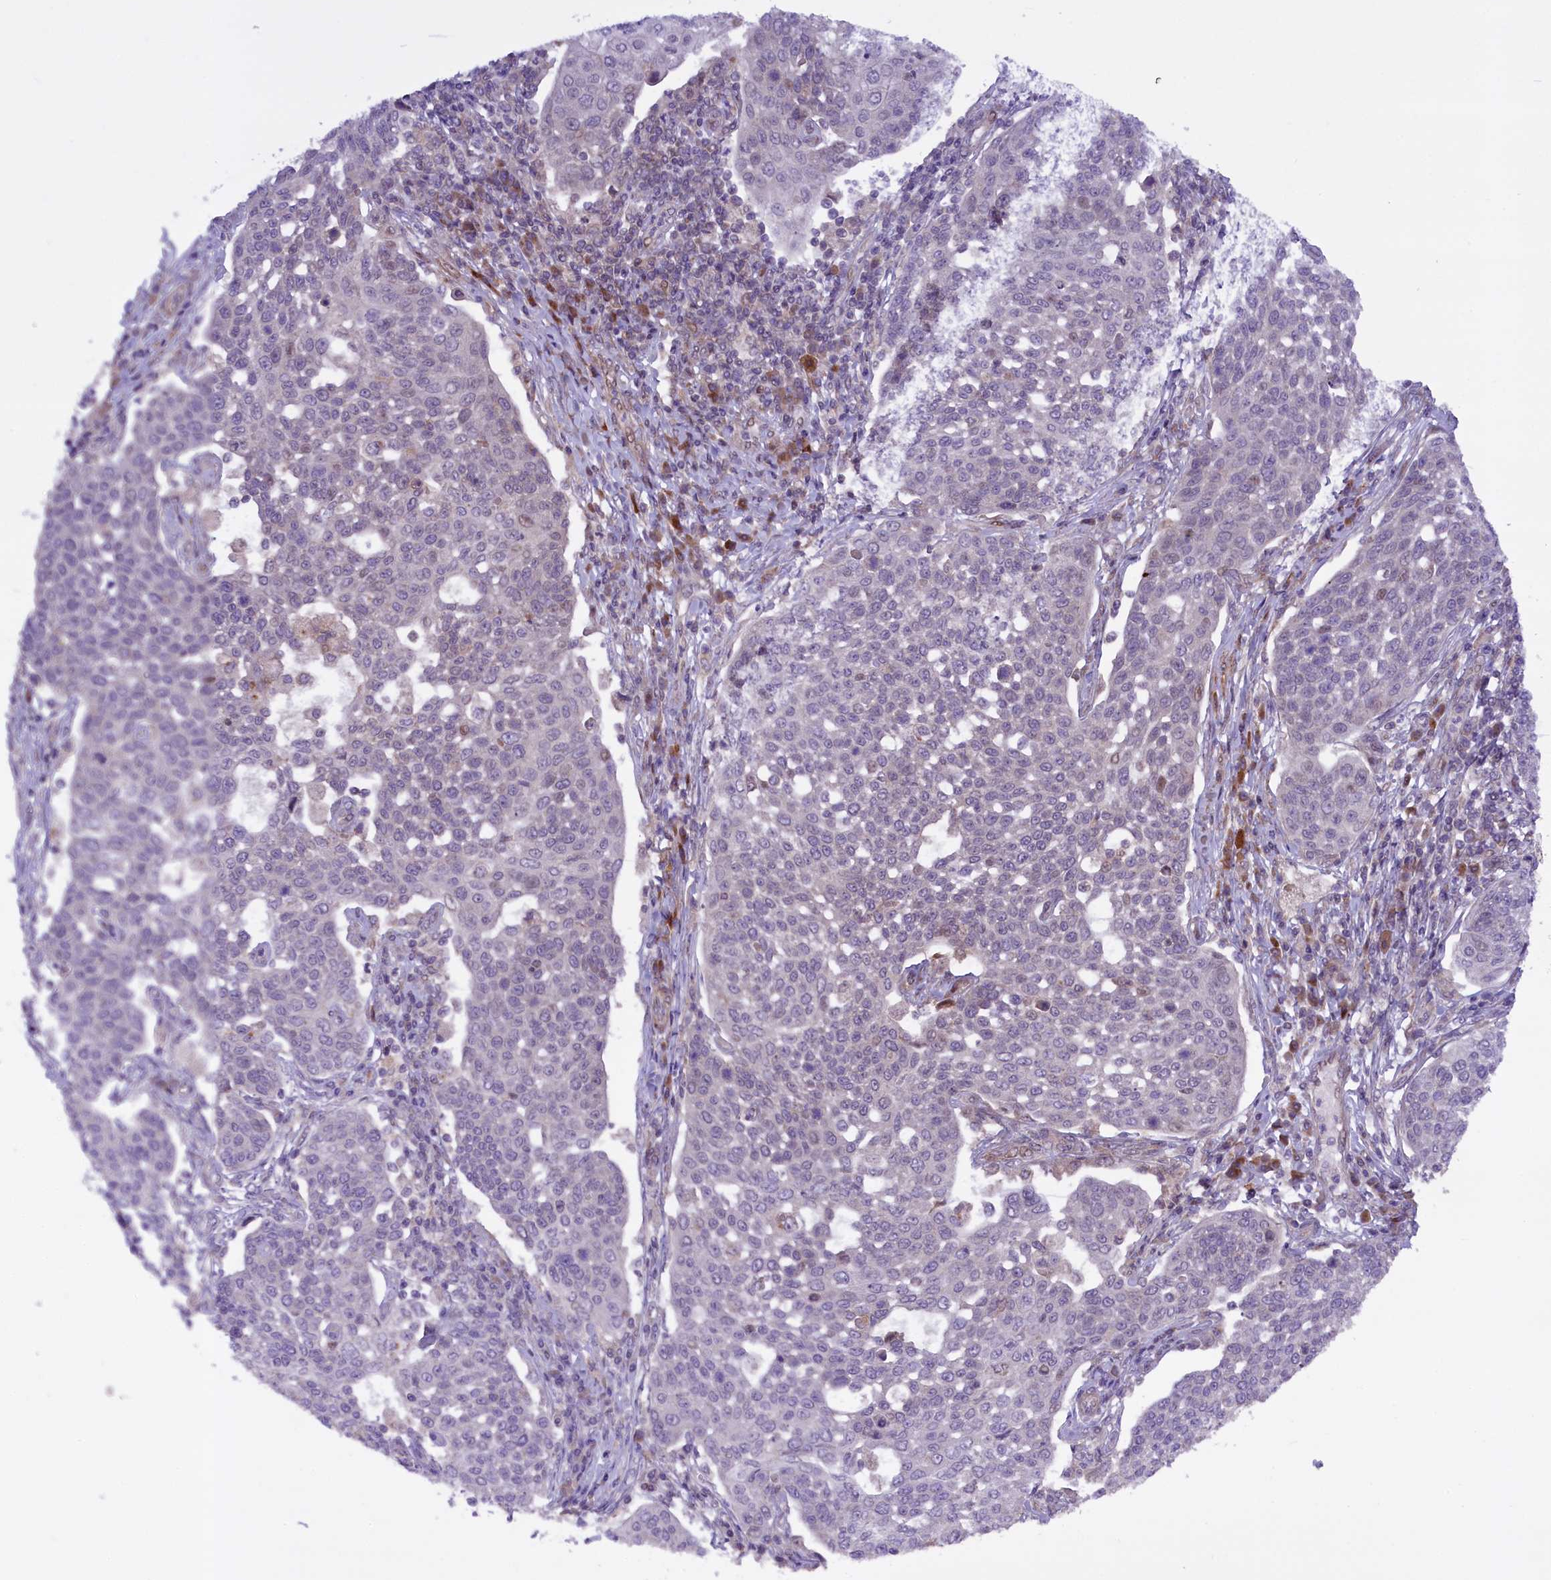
{"staining": {"intensity": "negative", "quantity": "none", "location": "none"}, "tissue": "cervical cancer", "cell_type": "Tumor cells", "image_type": "cancer", "snomed": [{"axis": "morphology", "description": "Squamous cell carcinoma, NOS"}, {"axis": "topography", "description": "Cervix"}], "caption": "A histopathology image of human cervical squamous cell carcinoma is negative for staining in tumor cells.", "gene": "HDAC5", "patient": {"sex": "female", "age": 34}}